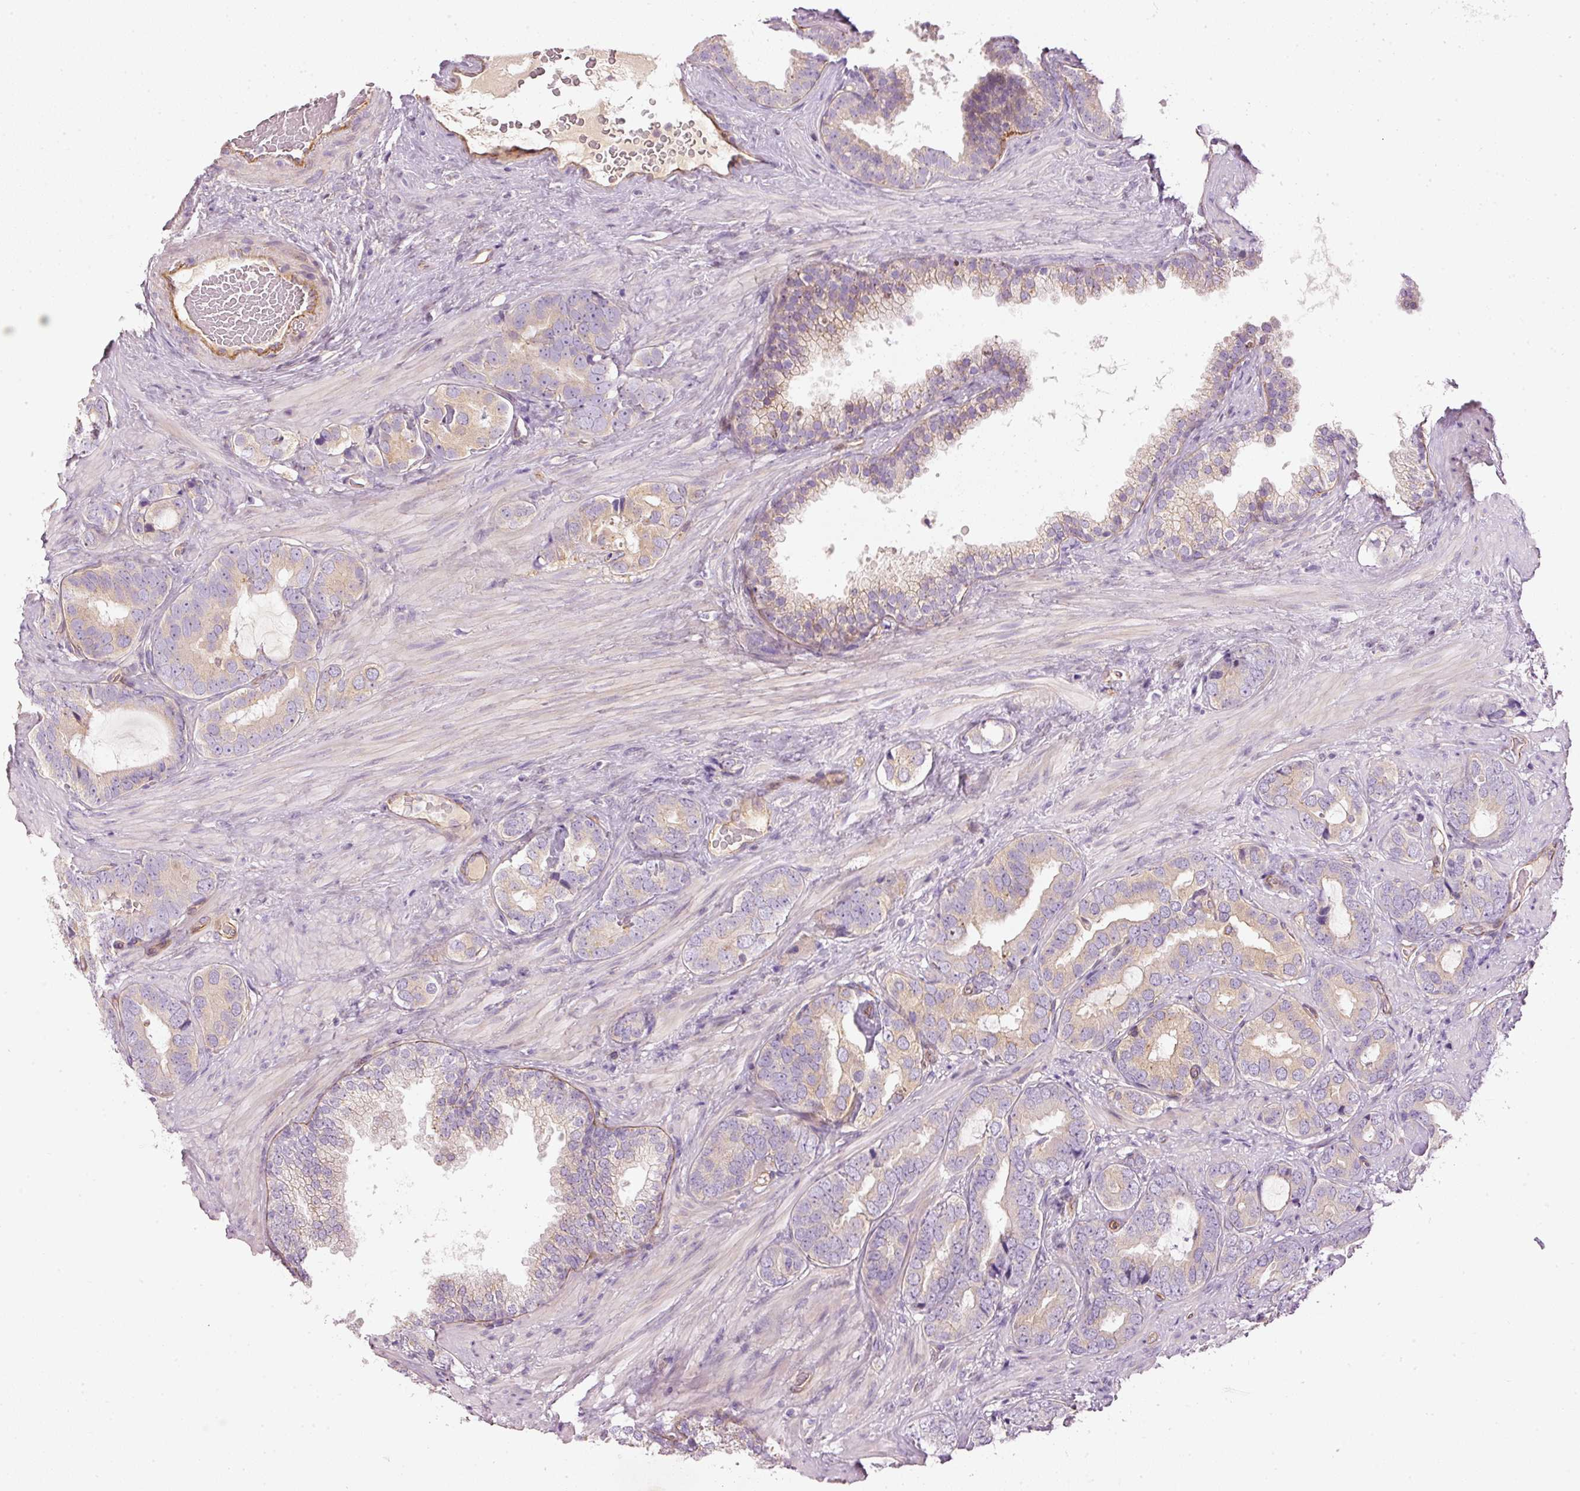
{"staining": {"intensity": "weak", "quantity": "25%-75%", "location": "cytoplasmic/membranous"}, "tissue": "prostate cancer", "cell_type": "Tumor cells", "image_type": "cancer", "snomed": [{"axis": "morphology", "description": "Adenocarcinoma, High grade"}, {"axis": "topography", "description": "Prostate"}], "caption": "High-magnification brightfield microscopy of prostate high-grade adenocarcinoma stained with DAB (brown) and counterstained with hematoxylin (blue). tumor cells exhibit weak cytoplasmic/membranous staining is present in approximately25%-75% of cells. (Brightfield microscopy of DAB IHC at high magnification).", "gene": "OSR2", "patient": {"sex": "male", "age": 71}}